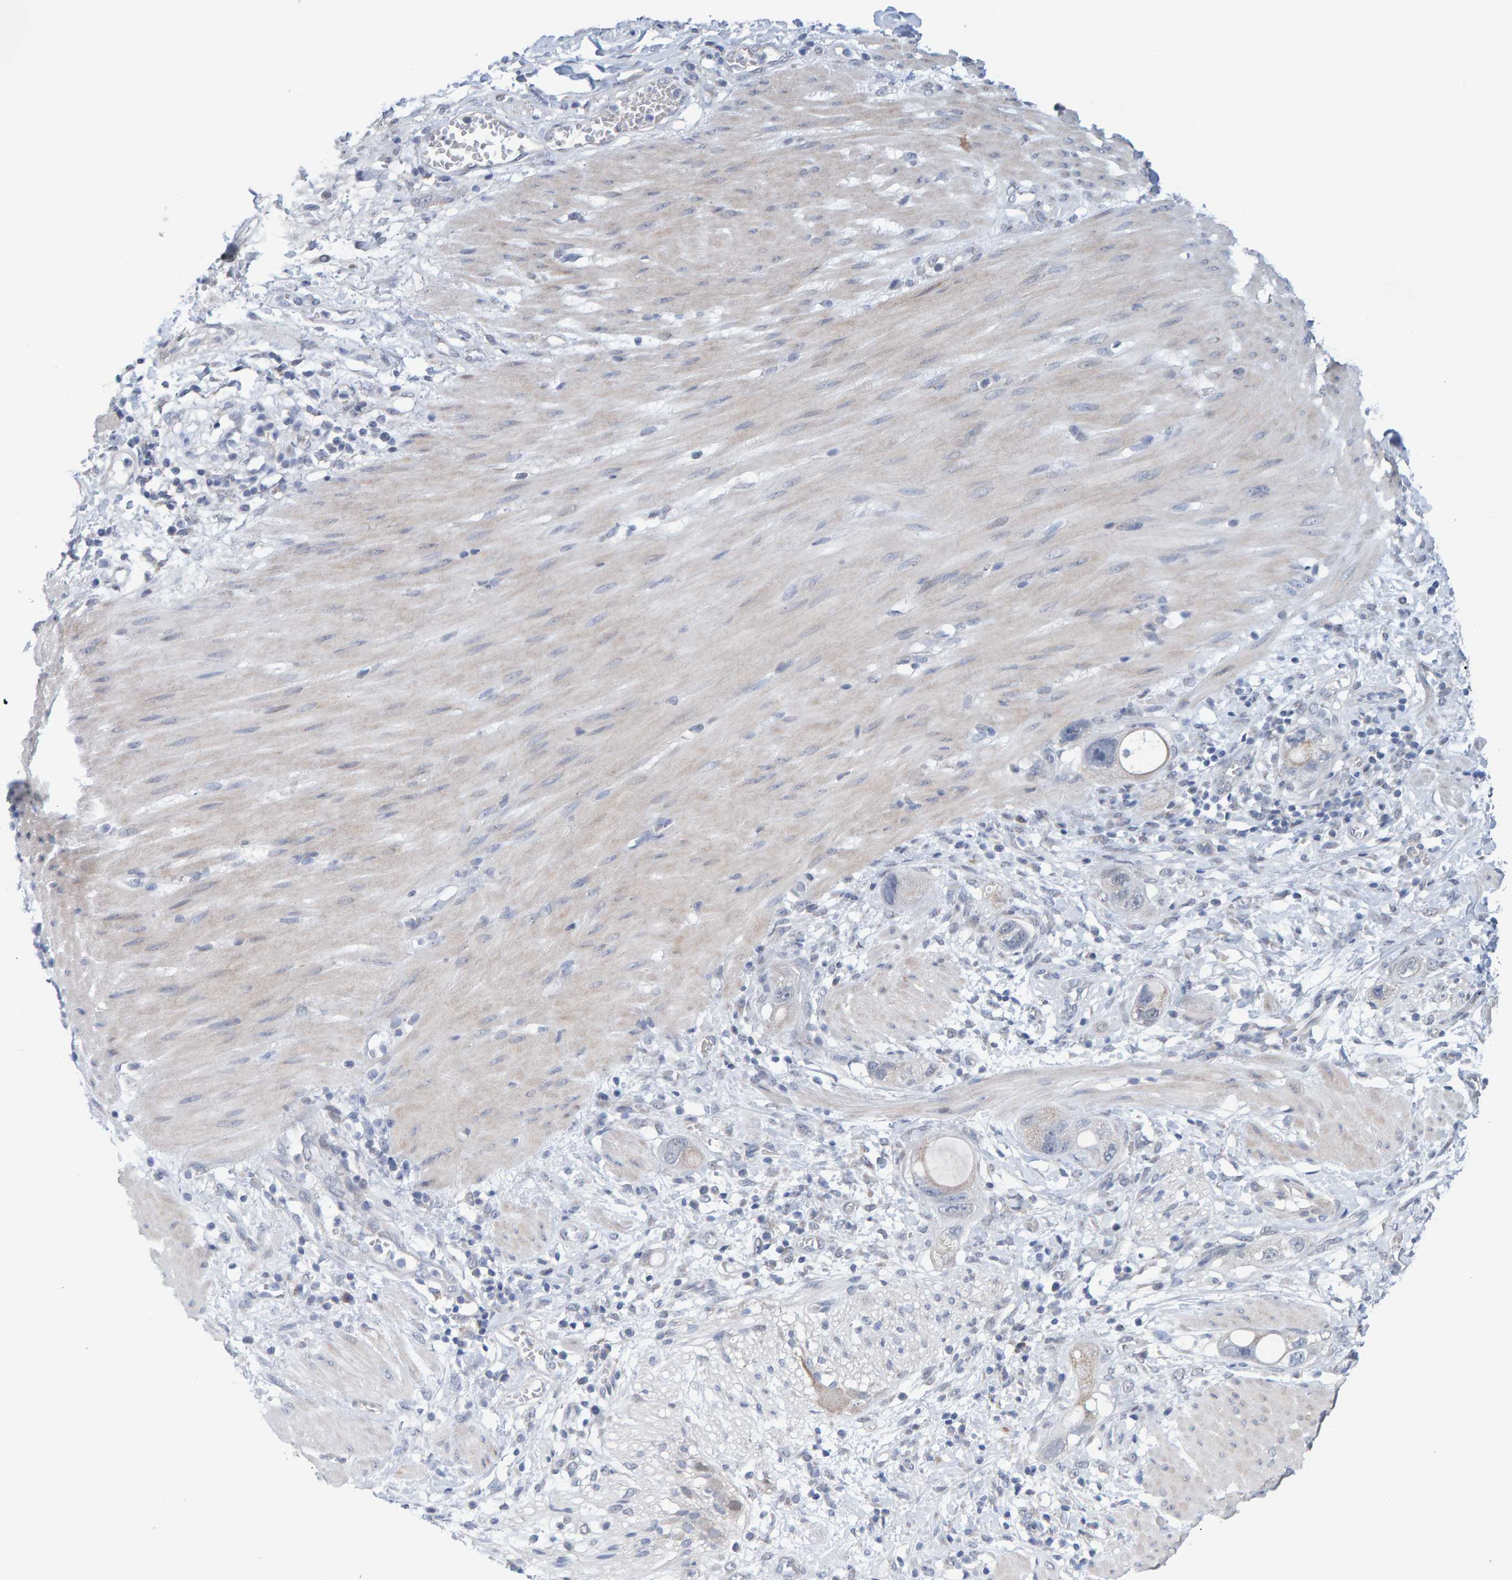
{"staining": {"intensity": "negative", "quantity": "none", "location": "none"}, "tissue": "stomach cancer", "cell_type": "Tumor cells", "image_type": "cancer", "snomed": [{"axis": "morphology", "description": "Adenocarcinoma, NOS"}, {"axis": "topography", "description": "Stomach"}, {"axis": "topography", "description": "Stomach, lower"}], "caption": "Tumor cells are negative for brown protein staining in adenocarcinoma (stomach).", "gene": "USP43", "patient": {"sex": "female", "age": 48}}